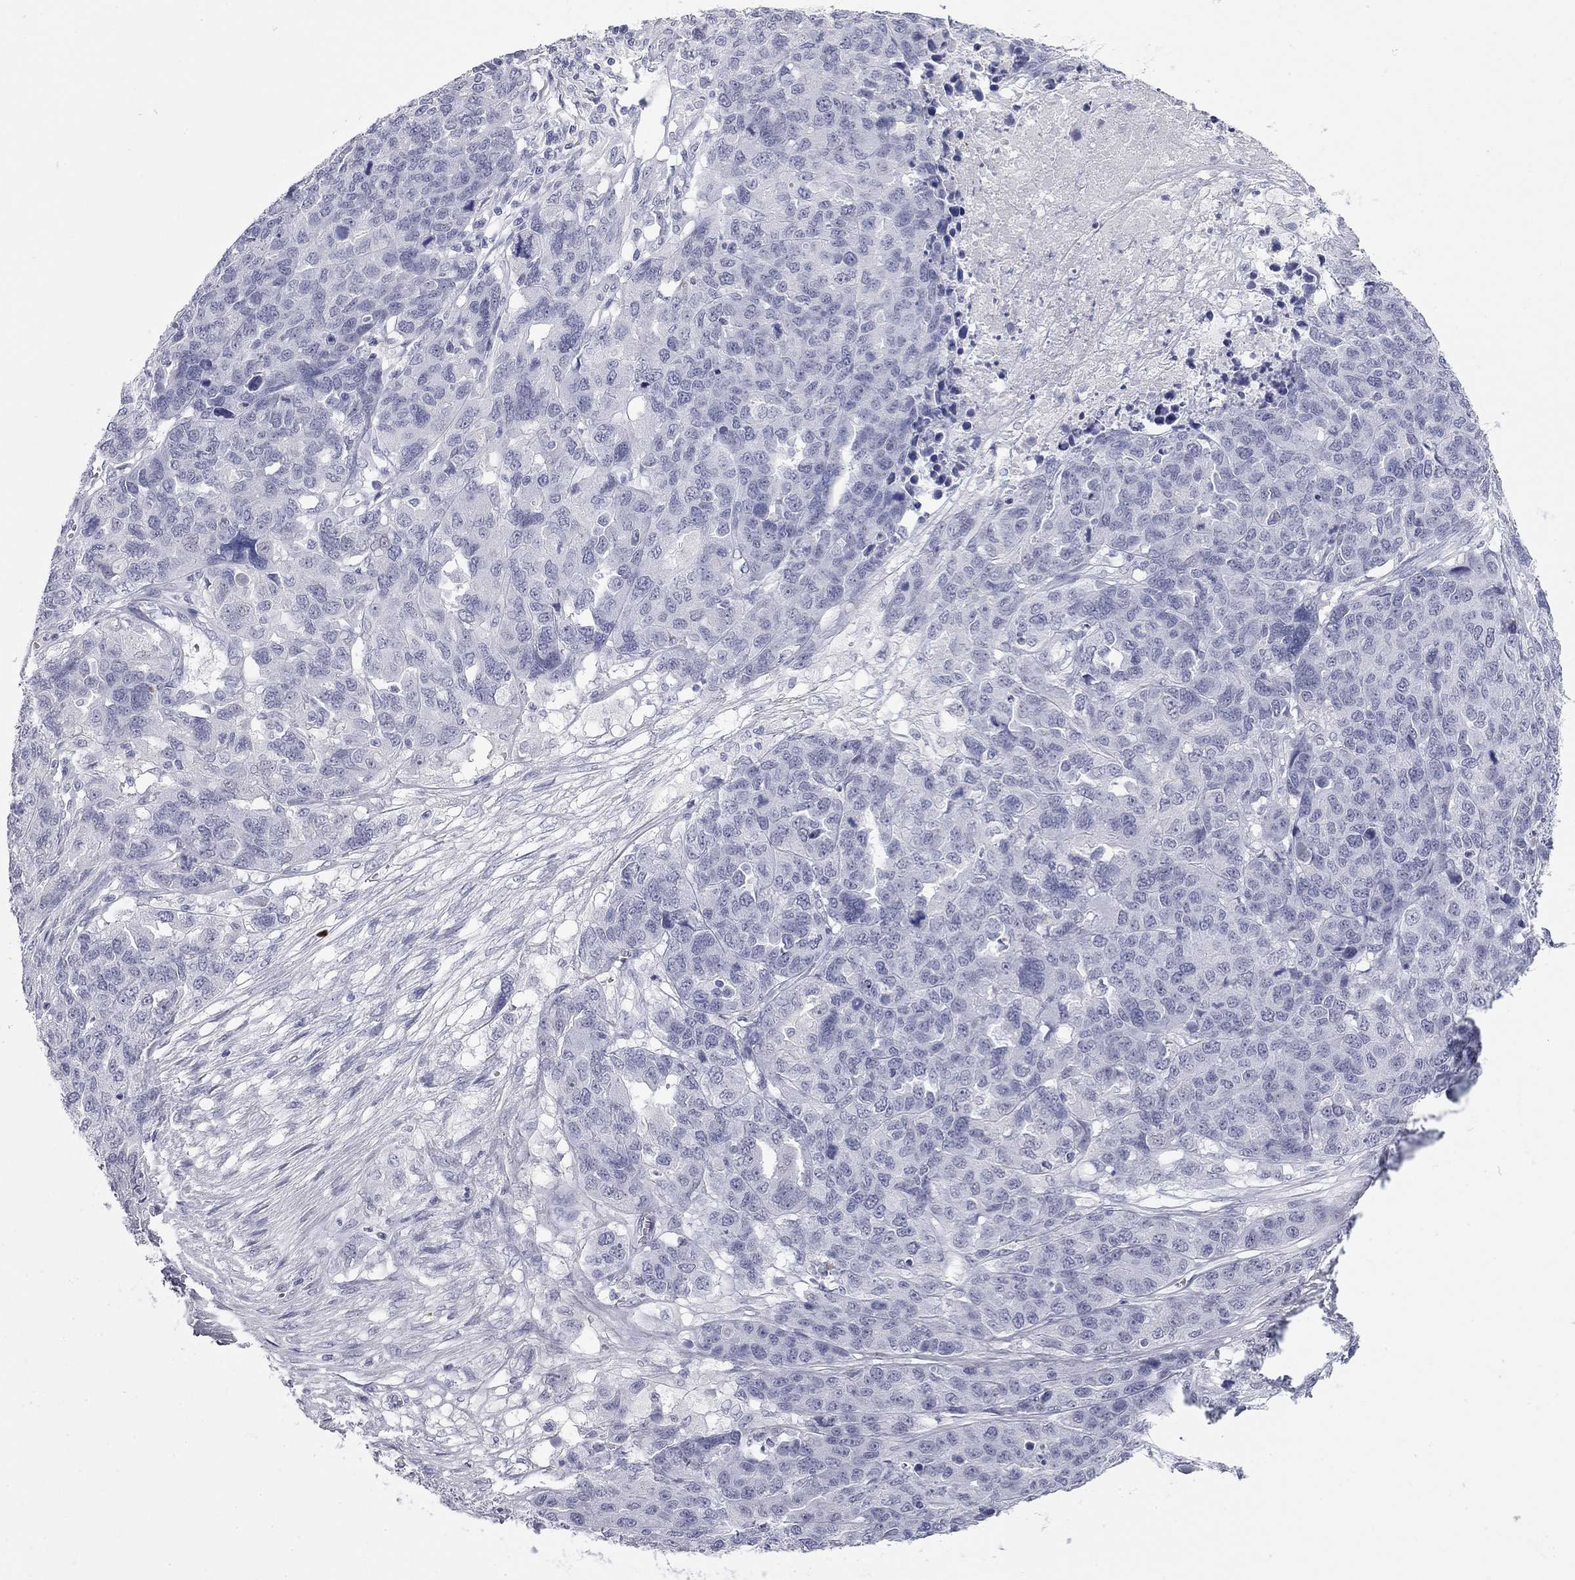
{"staining": {"intensity": "negative", "quantity": "none", "location": "none"}, "tissue": "ovarian cancer", "cell_type": "Tumor cells", "image_type": "cancer", "snomed": [{"axis": "morphology", "description": "Cystadenocarcinoma, serous, NOS"}, {"axis": "topography", "description": "Ovary"}], "caption": "There is no significant expression in tumor cells of serous cystadenocarcinoma (ovarian).", "gene": "AK8", "patient": {"sex": "female", "age": 87}}